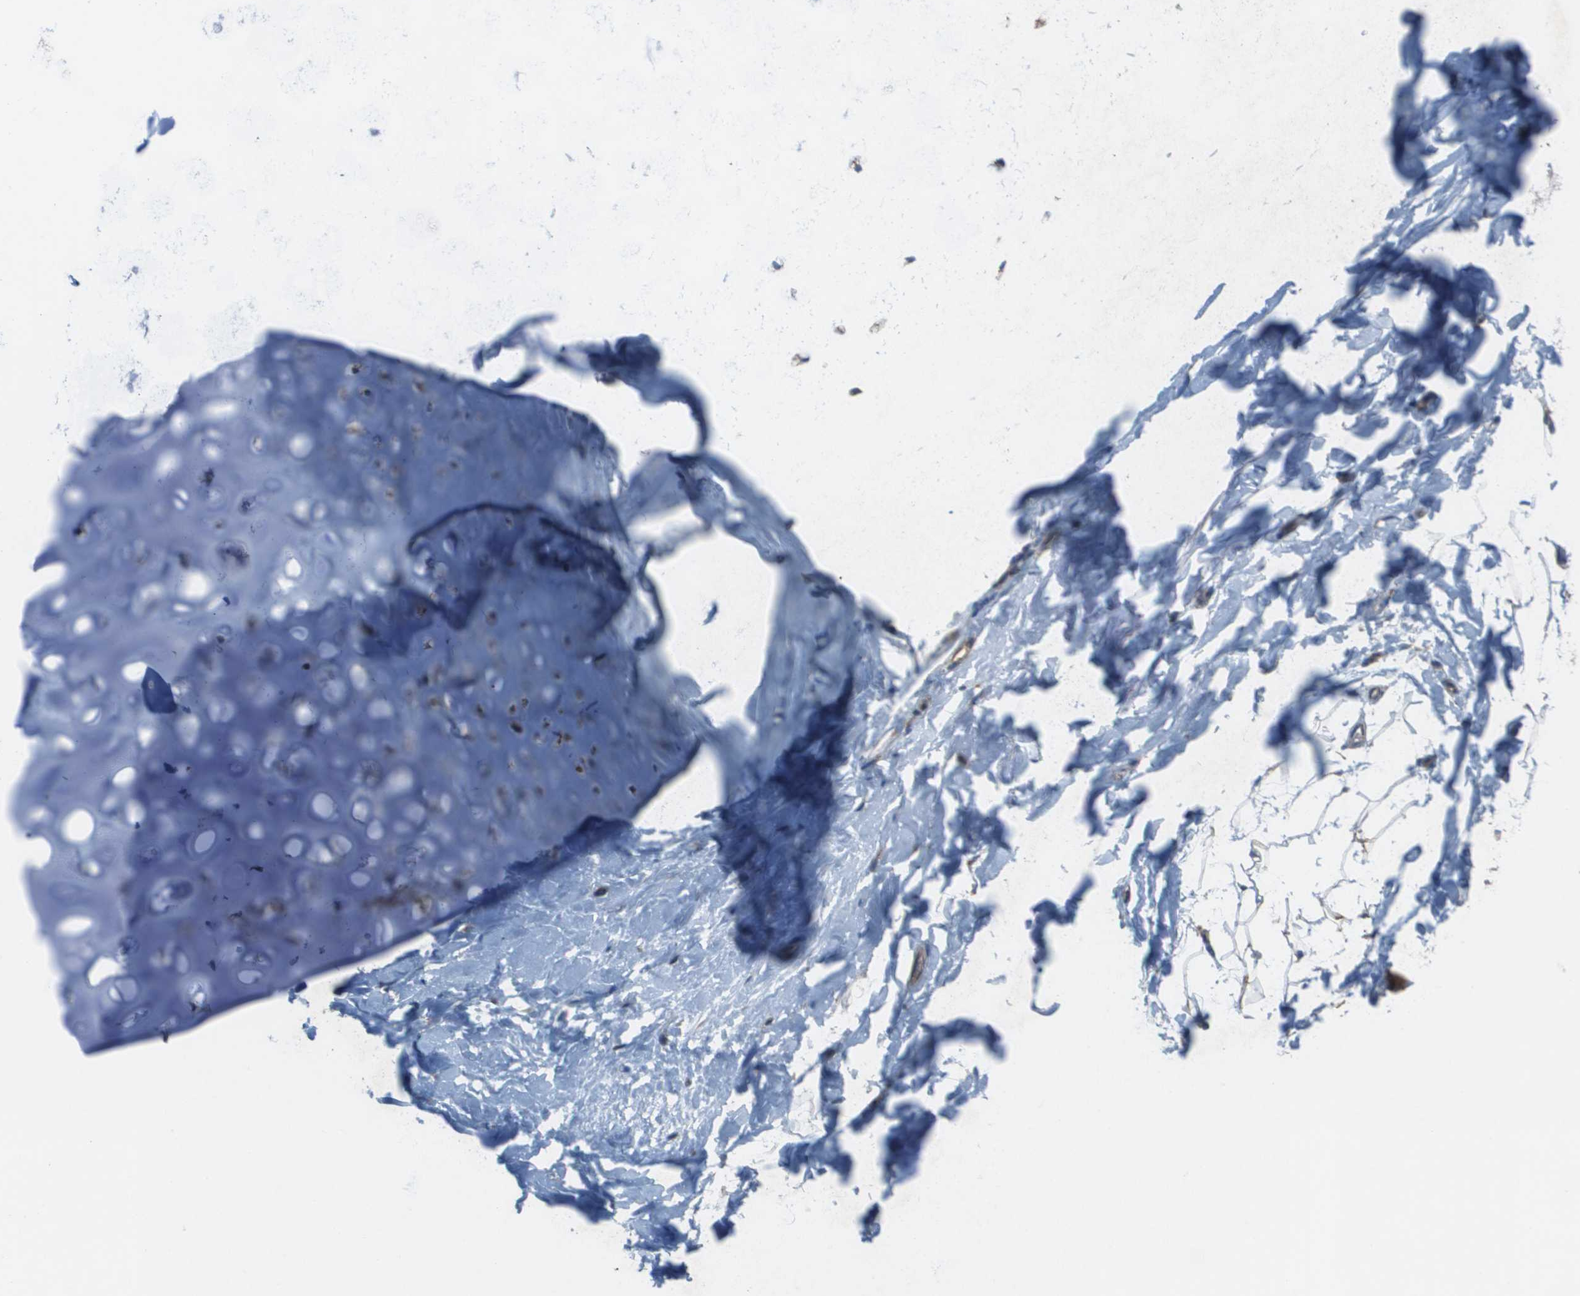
{"staining": {"intensity": "negative", "quantity": "none", "location": "none"}, "tissue": "adipose tissue", "cell_type": "Adipocytes", "image_type": "normal", "snomed": [{"axis": "morphology", "description": "Normal tissue, NOS"}, {"axis": "topography", "description": "Cartilage tissue"}, {"axis": "topography", "description": "Bronchus"}], "caption": "DAB immunohistochemical staining of benign human adipose tissue demonstrates no significant positivity in adipocytes.", "gene": "MGAT3", "patient": {"sex": "female", "age": 53}}